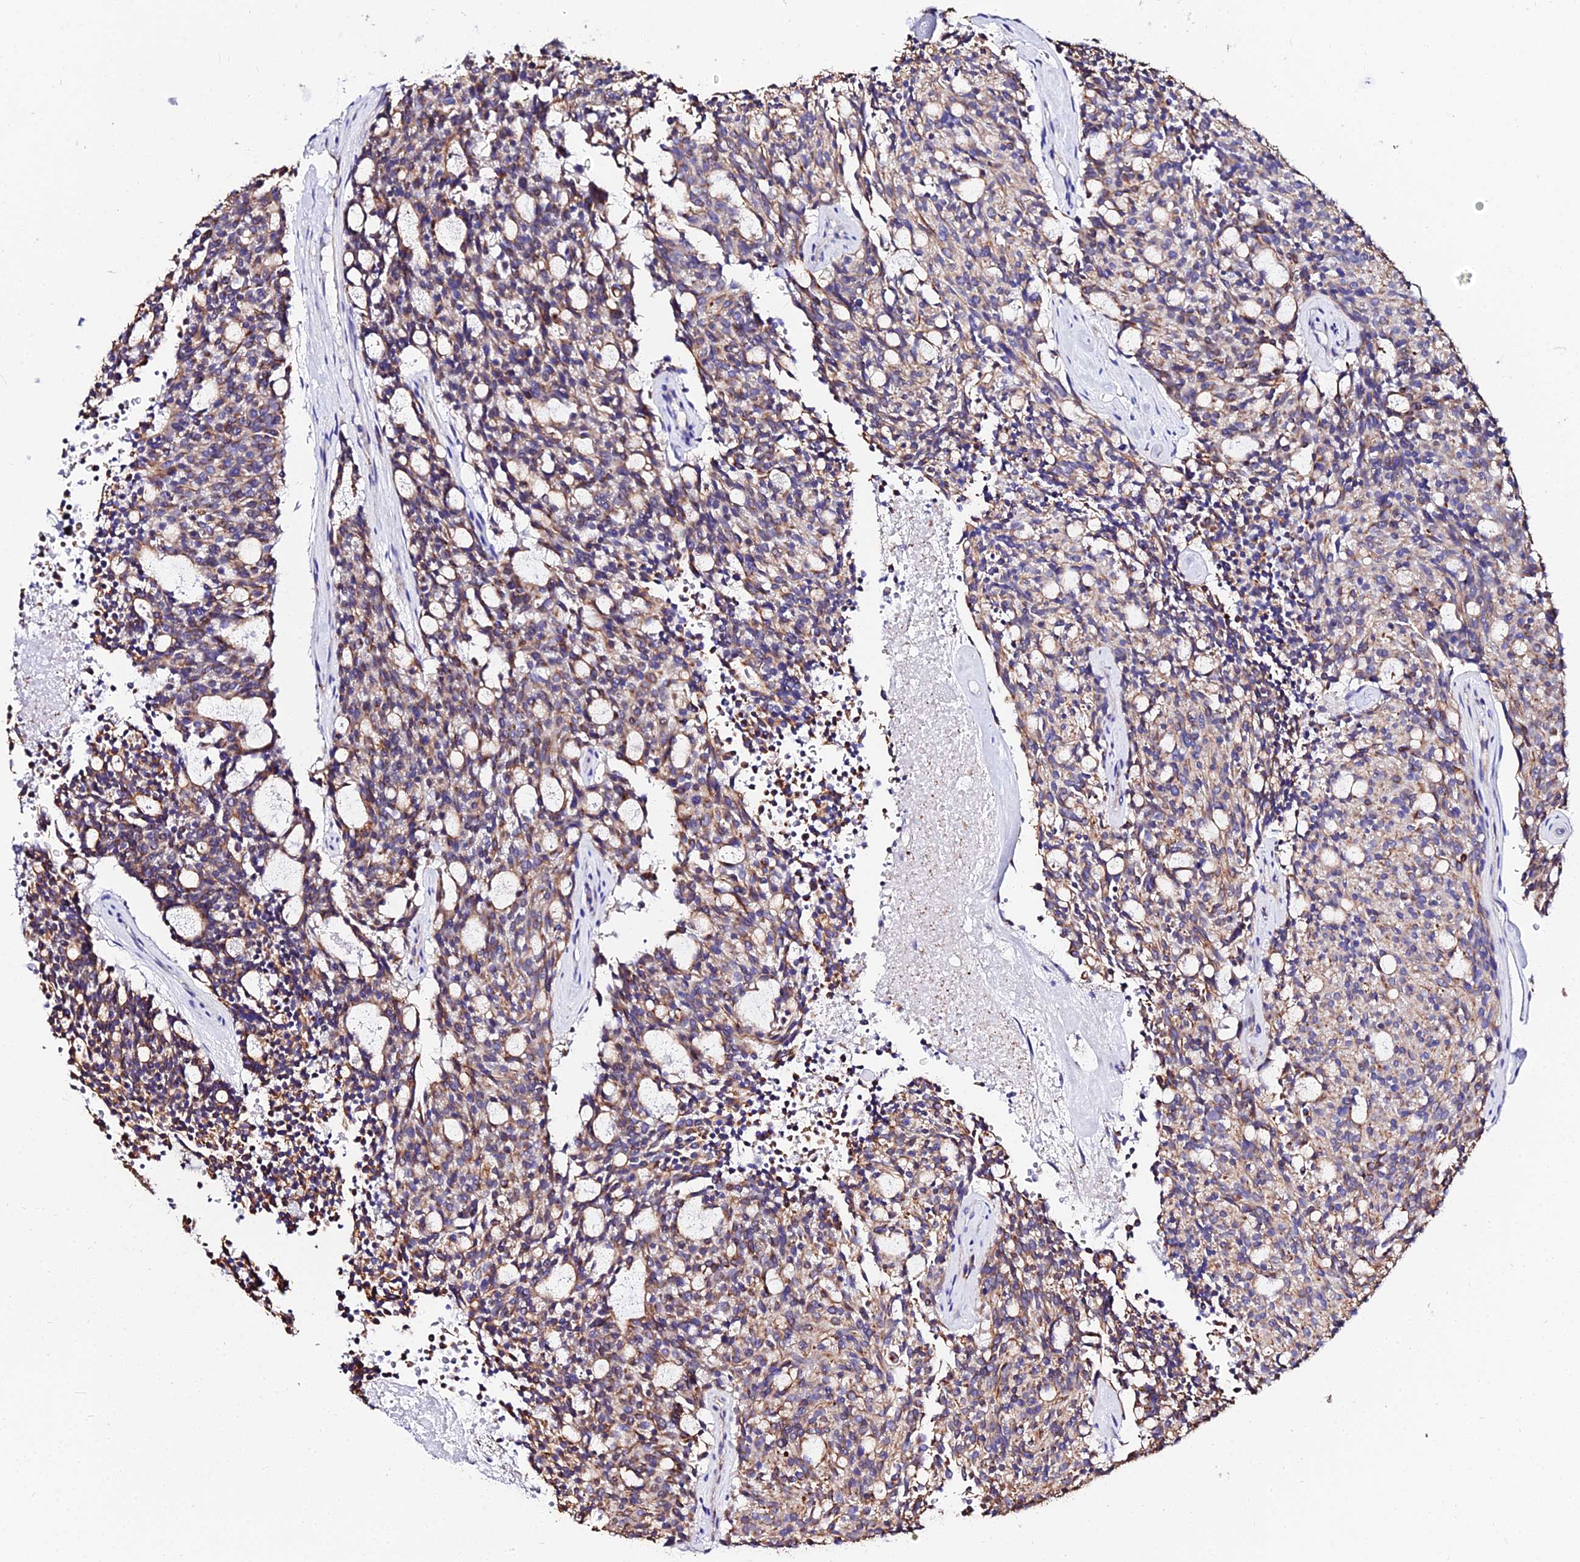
{"staining": {"intensity": "moderate", "quantity": "25%-75%", "location": "cytoplasmic/membranous"}, "tissue": "carcinoid", "cell_type": "Tumor cells", "image_type": "cancer", "snomed": [{"axis": "morphology", "description": "Carcinoid, malignant, NOS"}, {"axis": "topography", "description": "Pancreas"}], "caption": "Carcinoid (malignant) stained with DAB immunohistochemistry displays medium levels of moderate cytoplasmic/membranous expression in about 25%-75% of tumor cells. The staining was performed using DAB to visualize the protein expression in brown, while the nuclei were stained in blue with hematoxylin (Magnification: 20x).", "gene": "DAW1", "patient": {"sex": "female", "age": 54}}